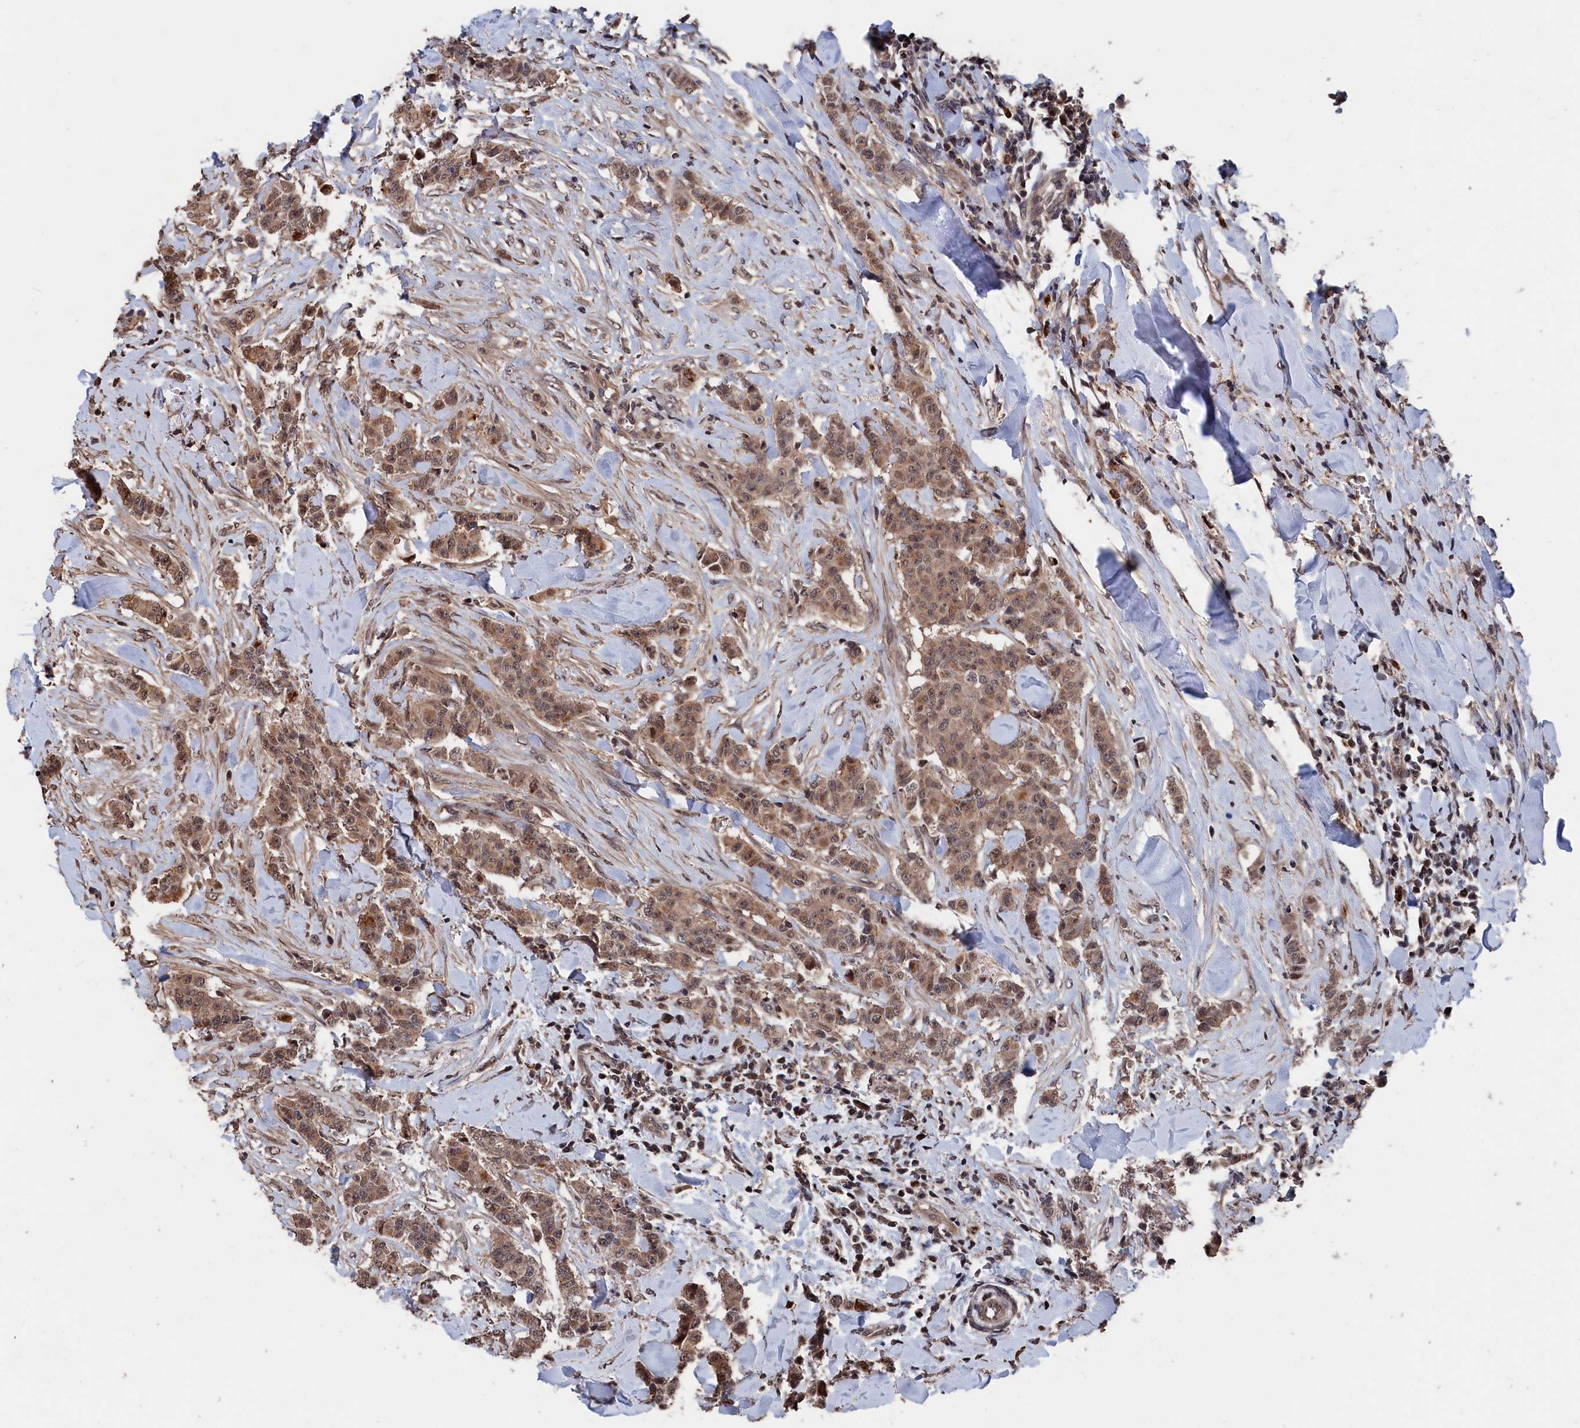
{"staining": {"intensity": "moderate", "quantity": ">75%", "location": "cytoplasmic/membranous,nuclear"}, "tissue": "breast cancer", "cell_type": "Tumor cells", "image_type": "cancer", "snomed": [{"axis": "morphology", "description": "Duct carcinoma"}, {"axis": "topography", "description": "Breast"}], "caption": "Protein expression analysis of breast infiltrating ductal carcinoma shows moderate cytoplasmic/membranous and nuclear positivity in approximately >75% of tumor cells.", "gene": "PDE12", "patient": {"sex": "female", "age": 40}}